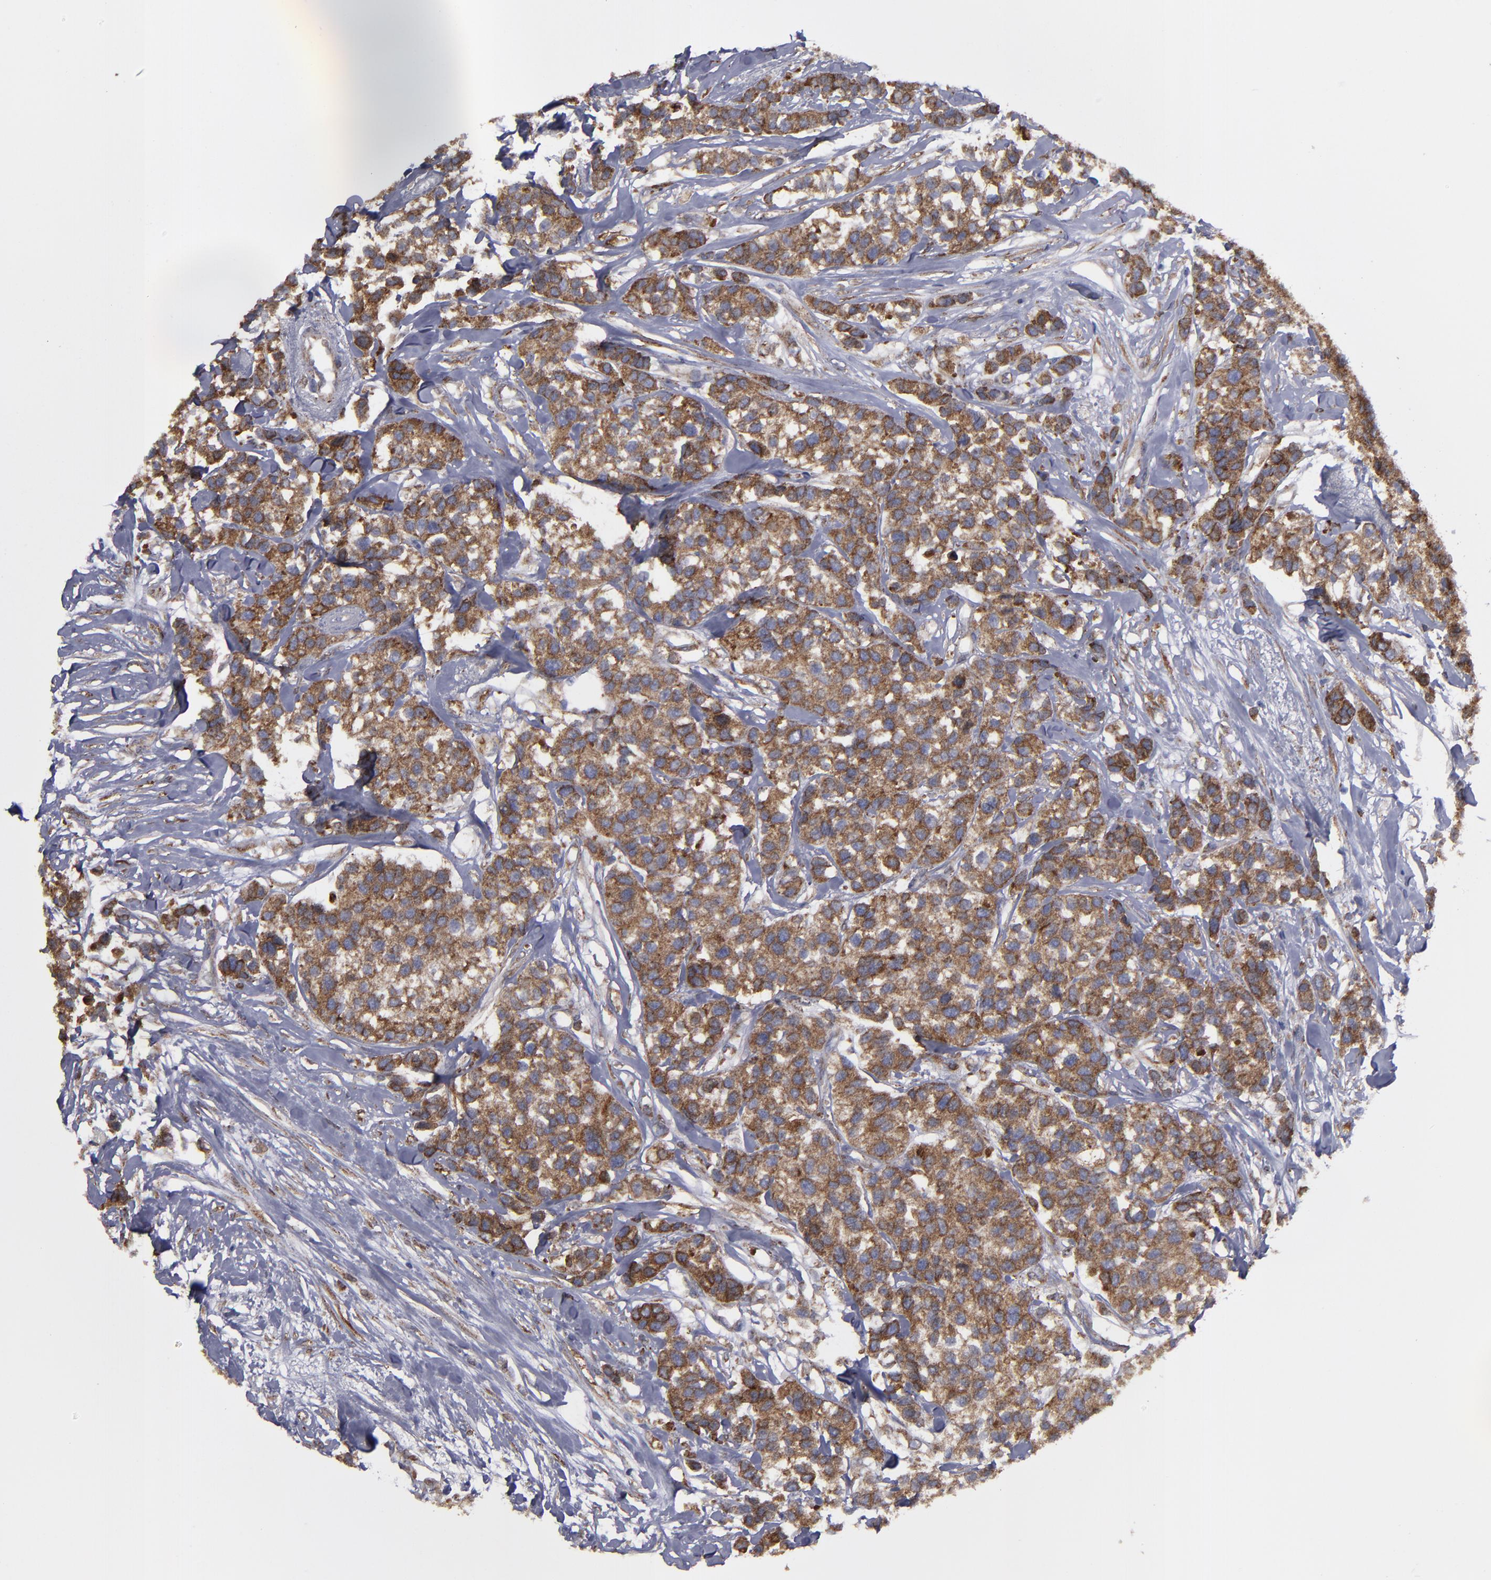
{"staining": {"intensity": "strong", "quantity": ">75%", "location": "cytoplasmic/membranous"}, "tissue": "breast cancer", "cell_type": "Tumor cells", "image_type": "cancer", "snomed": [{"axis": "morphology", "description": "Duct carcinoma"}, {"axis": "topography", "description": "Breast"}], "caption": "High-magnification brightfield microscopy of breast cancer (infiltrating ductal carcinoma) stained with DAB (3,3'-diaminobenzidine) (brown) and counterstained with hematoxylin (blue). tumor cells exhibit strong cytoplasmic/membranous expression is present in about>75% of cells. The staining was performed using DAB (3,3'-diaminobenzidine) to visualize the protein expression in brown, while the nuclei were stained in blue with hematoxylin (Magnification: 20x).", "gene": "ERLIN2", "patient": {"sex": "female", "age": 51}}